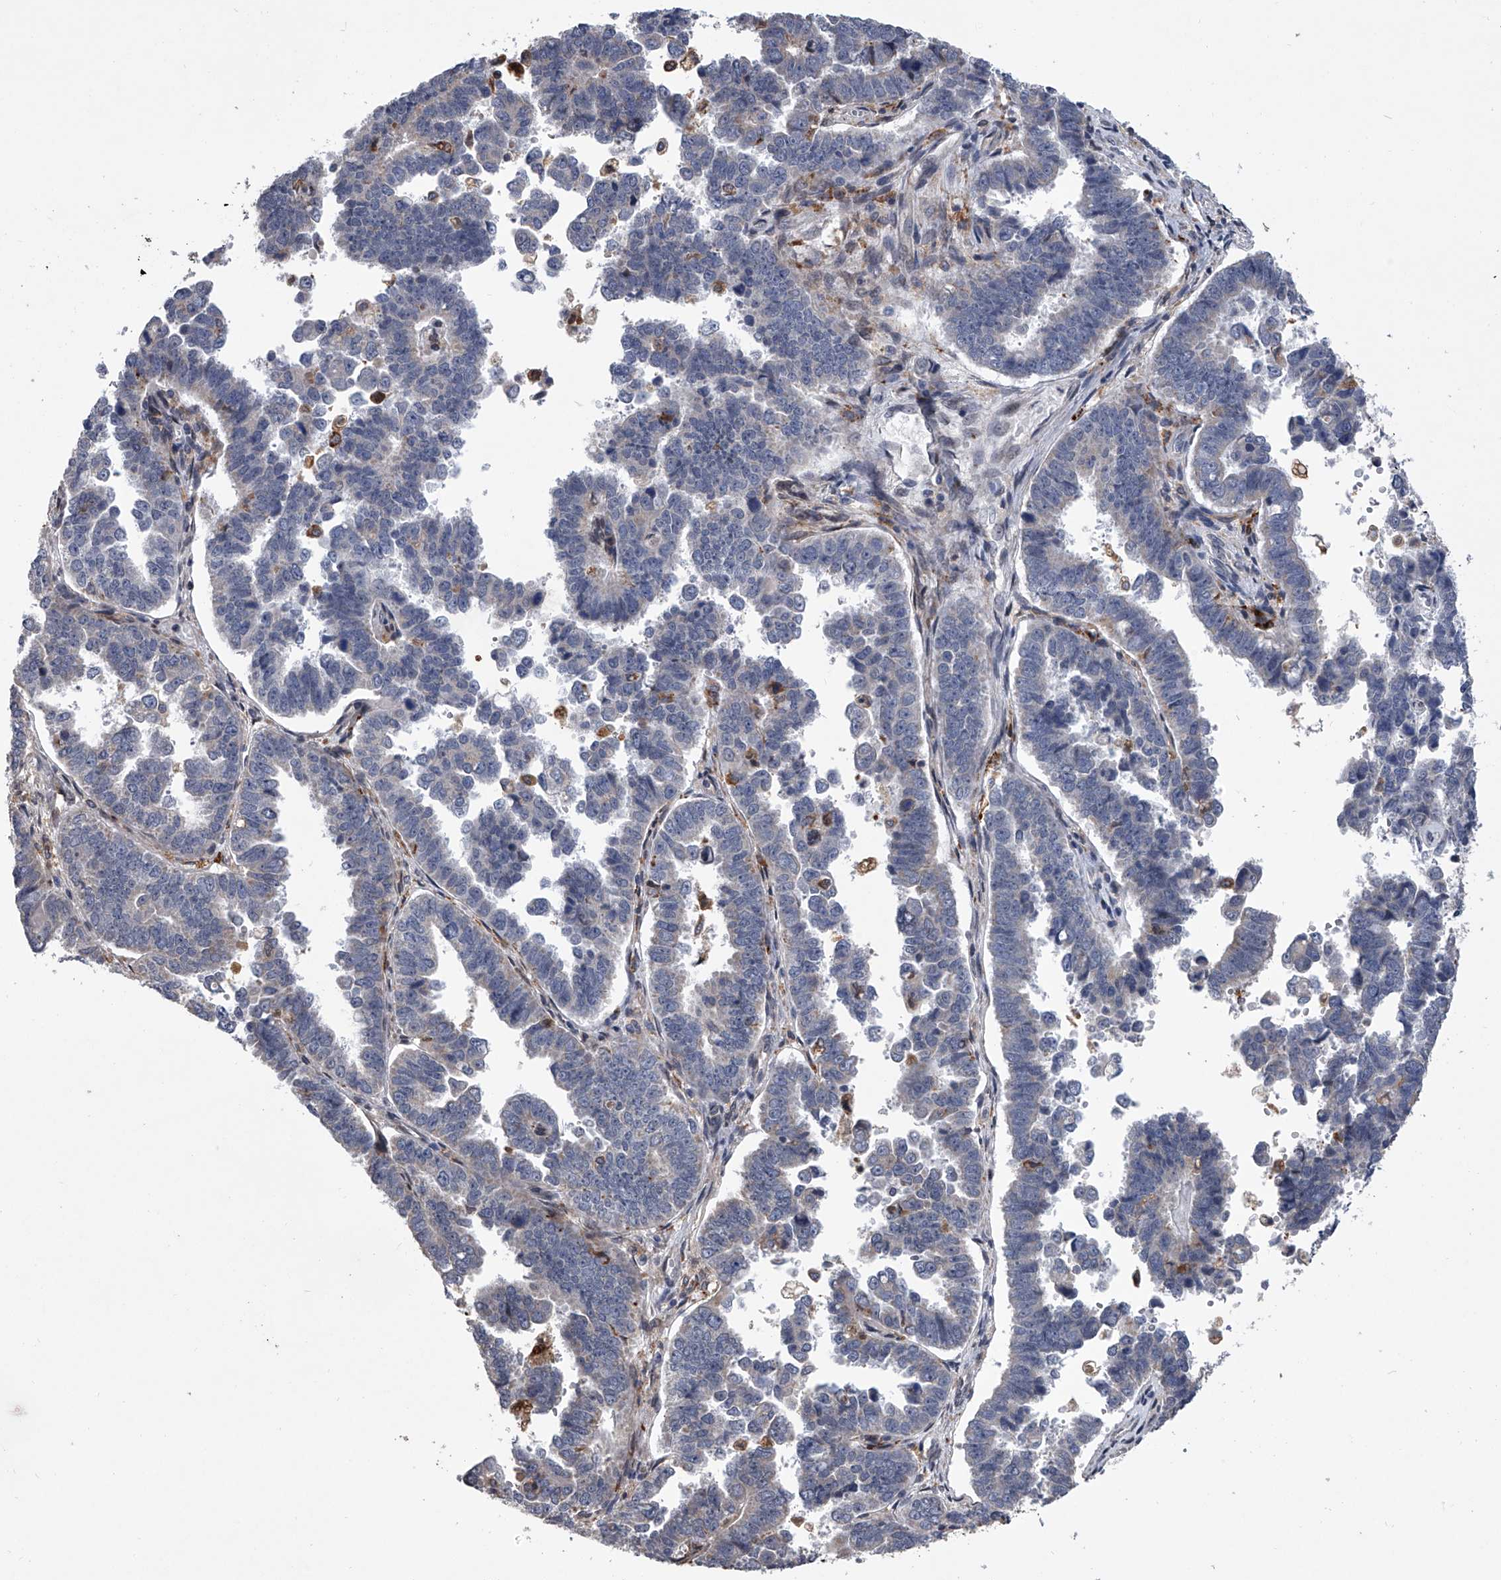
{"staining": {"intensity": "negative", "quantity": "none", "location": "none"}, "tissue": "endometrial cancer", "cell_type": "Tumor cells", "image_type": "cancer", "snomed": [{"axis": "morphology", "description": "Adenocarcinoma, NOS"}, {"axis": "topography", "description": "Endometrium"}], "caption": "Photomicrograph shows no significant protein expression in tumor cells of endometrial cancer (adenocarcinoma).", "gene": "TRIM8", "patient": {"sex": "female", "age": 75}}